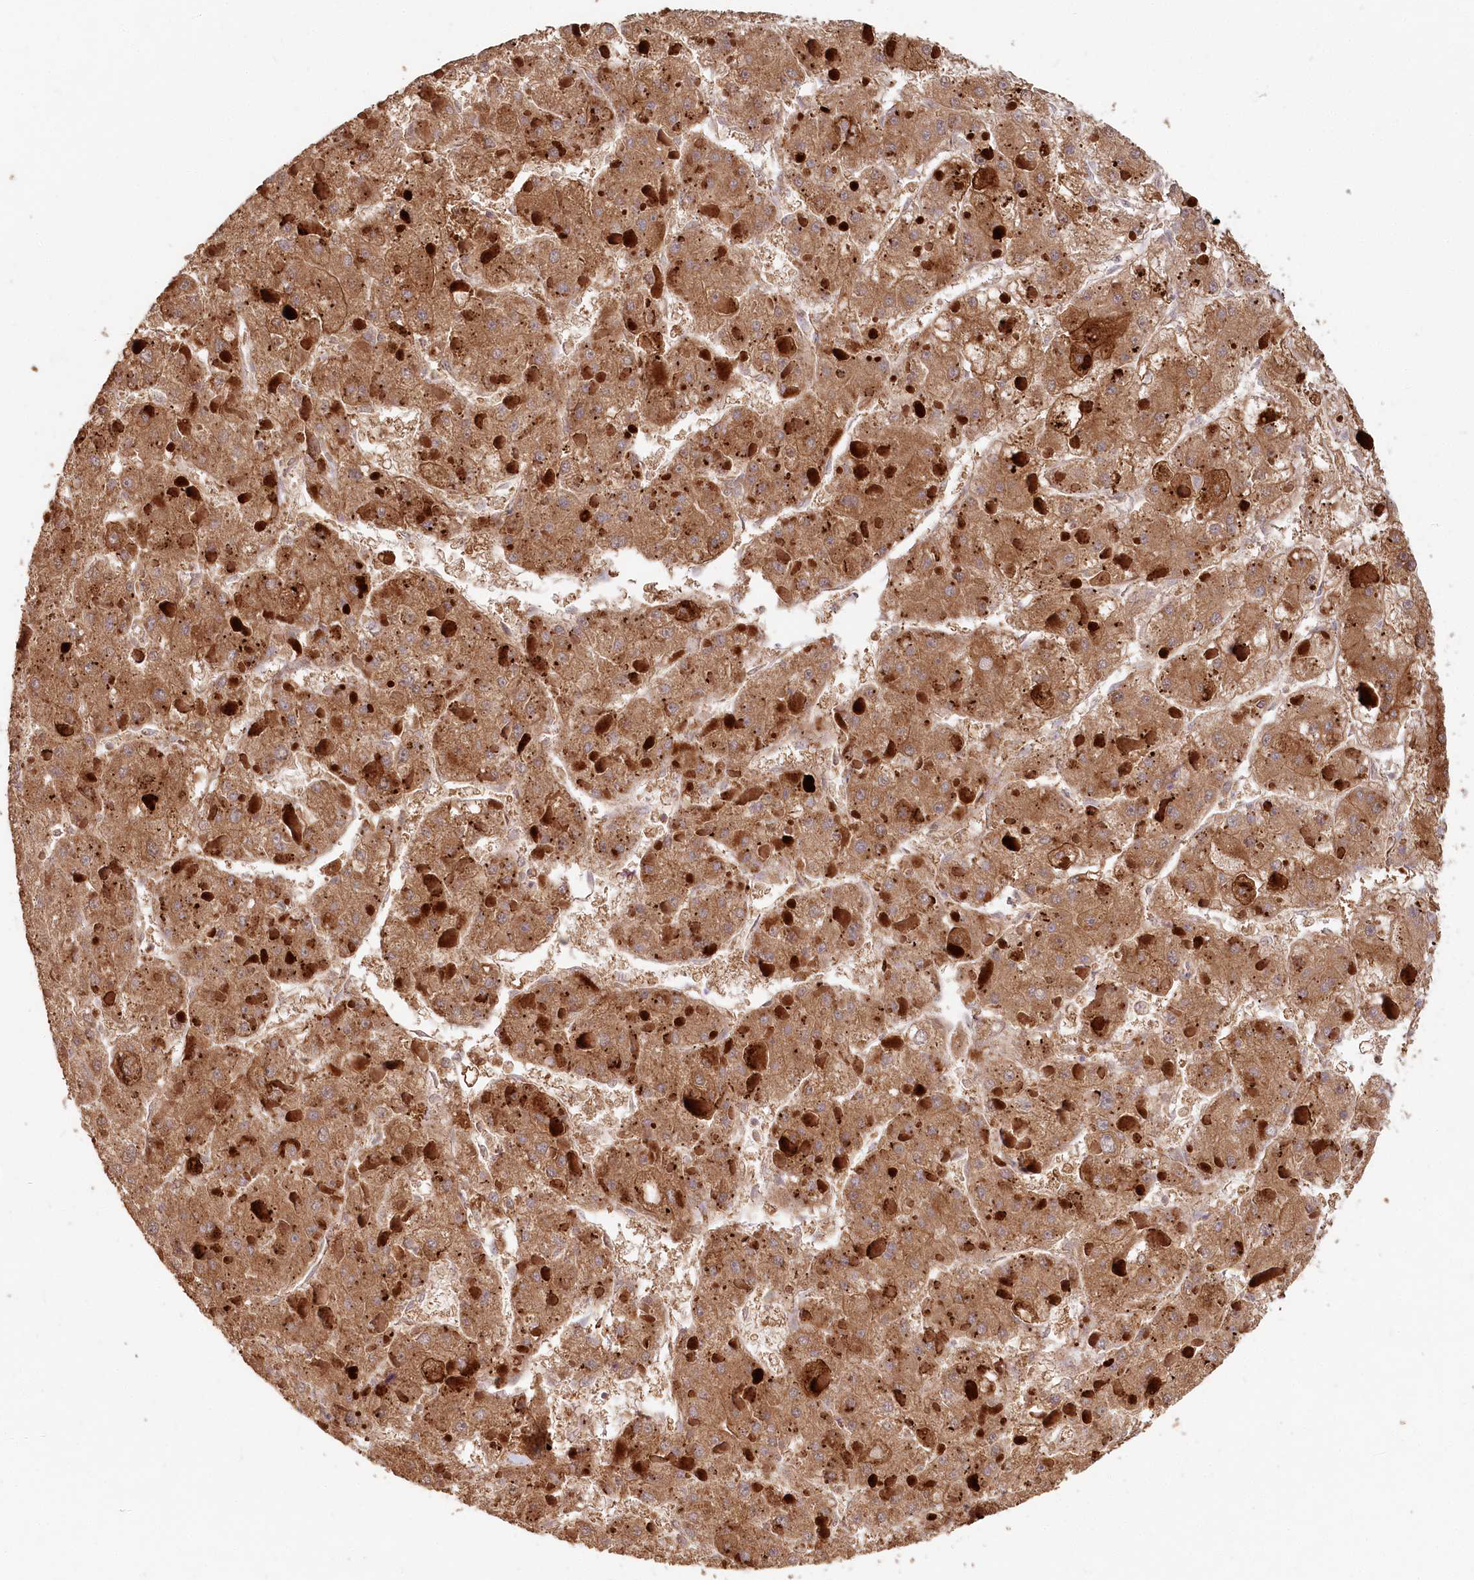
{"staining": {"intensity": "moderate", "quantity": ">75%", "location": "cytoplasmic/membranous"}, "tissue": "liver cancer", "cell_type": "Tumor cells", "image_type": "cancer", "snomed": [{"axis": "morphology", "description": "Carcinoma, Hepatocellular, NOS"}, {"axis": "topography", "description": "Liver"}], "caption": "Moderate cytoplasmic/membranous protein staining is identified in approximately >75% of tumor cells in liver cancer (hepatocellular carcinoma).", "gene": "IRAK1BP1", "patient": {"sex": "female", "age": 73}}